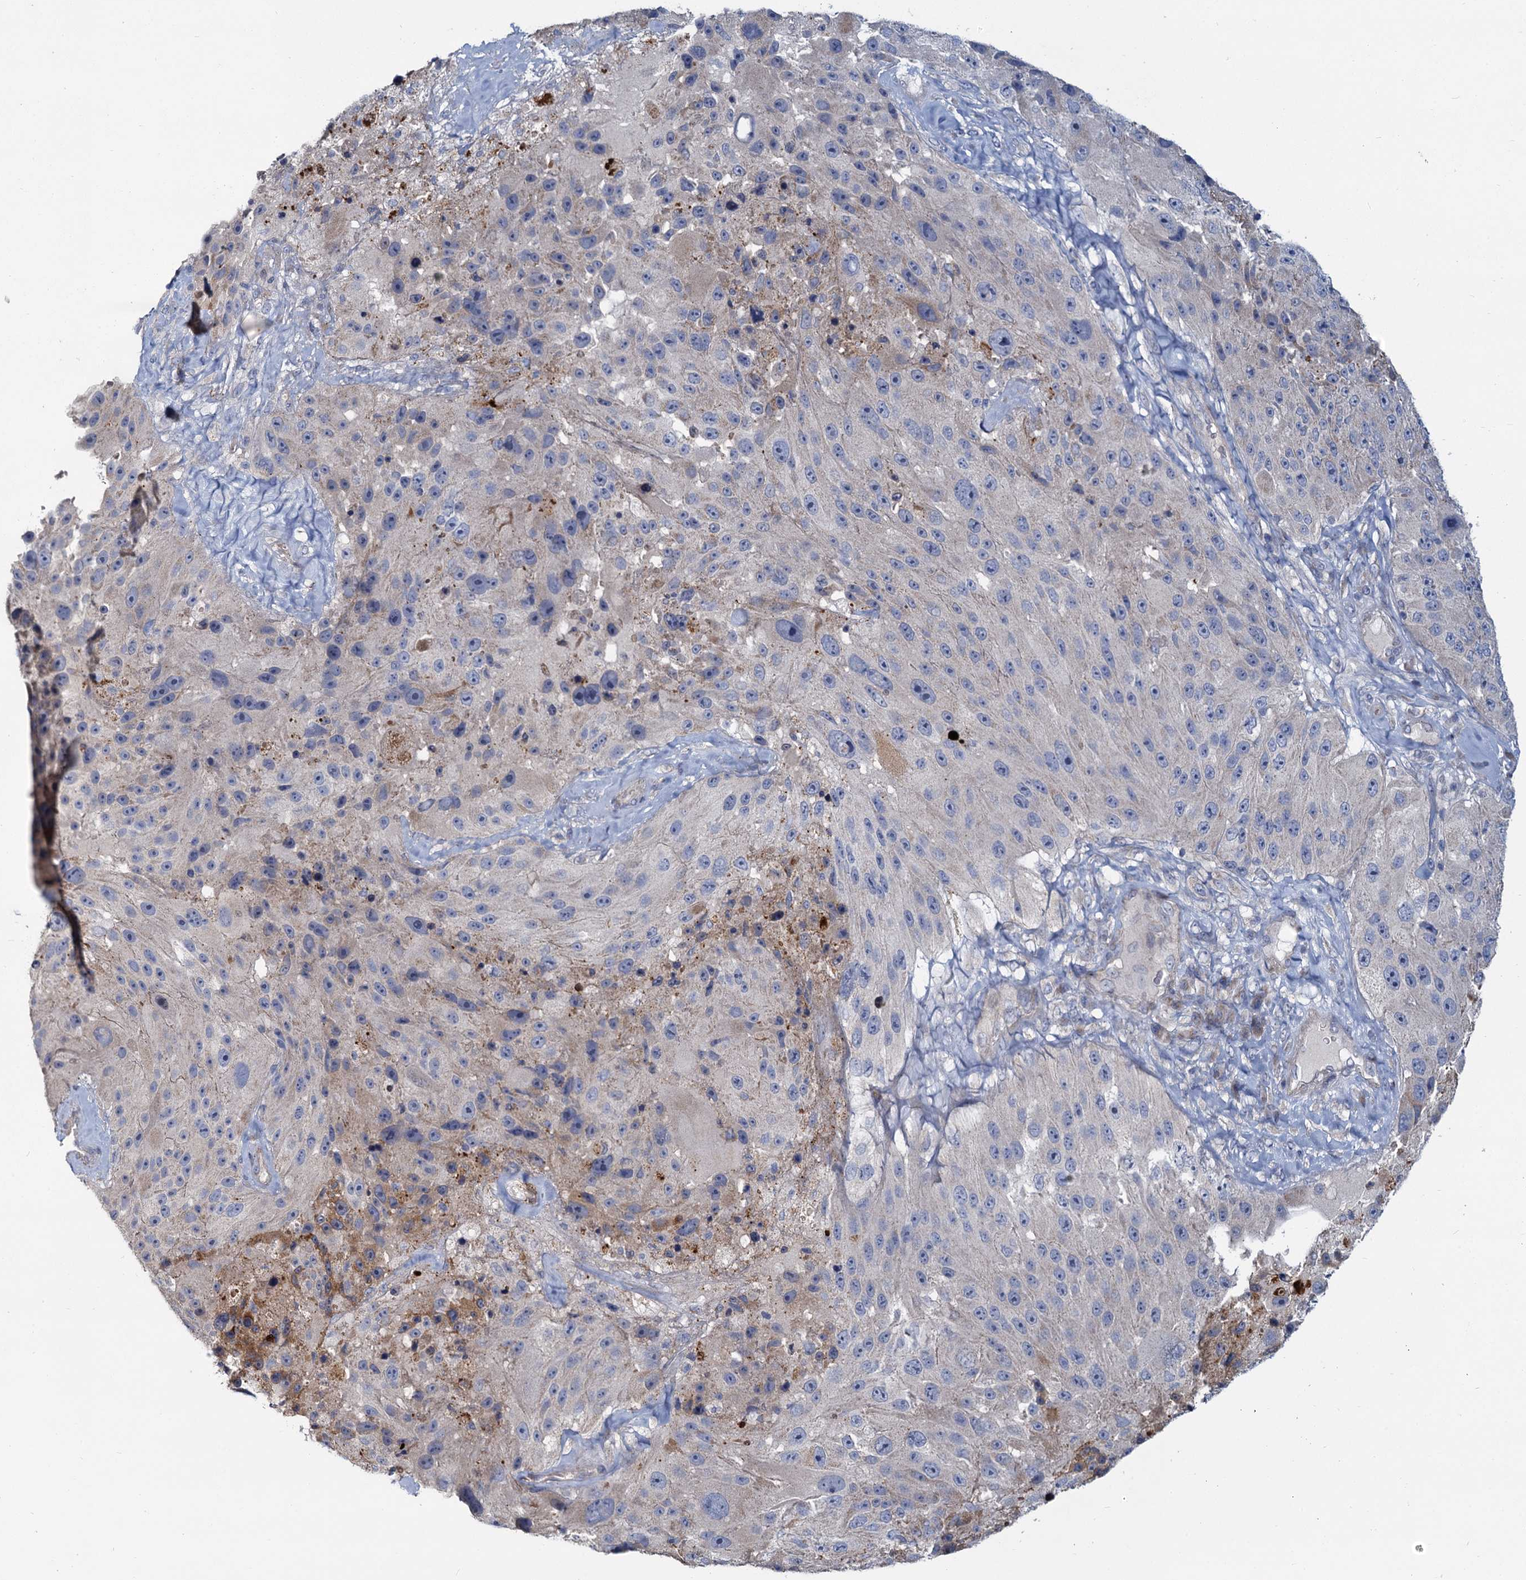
{"staining": {"intensity": "negative", "quantity": "none", "location": "none"}, "tissue": "melanoma", "cell_type": "Tumor cells", "image_type": "cancer", "snomed": [{"axis": "morphology", "description": "Malignant melanoma, Metastatic site"}, {"axis": "topography", "description": "Lymph node"}], "caption": "Immunohistochemistry of human melanoma displays no staining in tumor cells.", "gene": "DCUN1D2", "patient": {"sex": "male", "age": 62}}